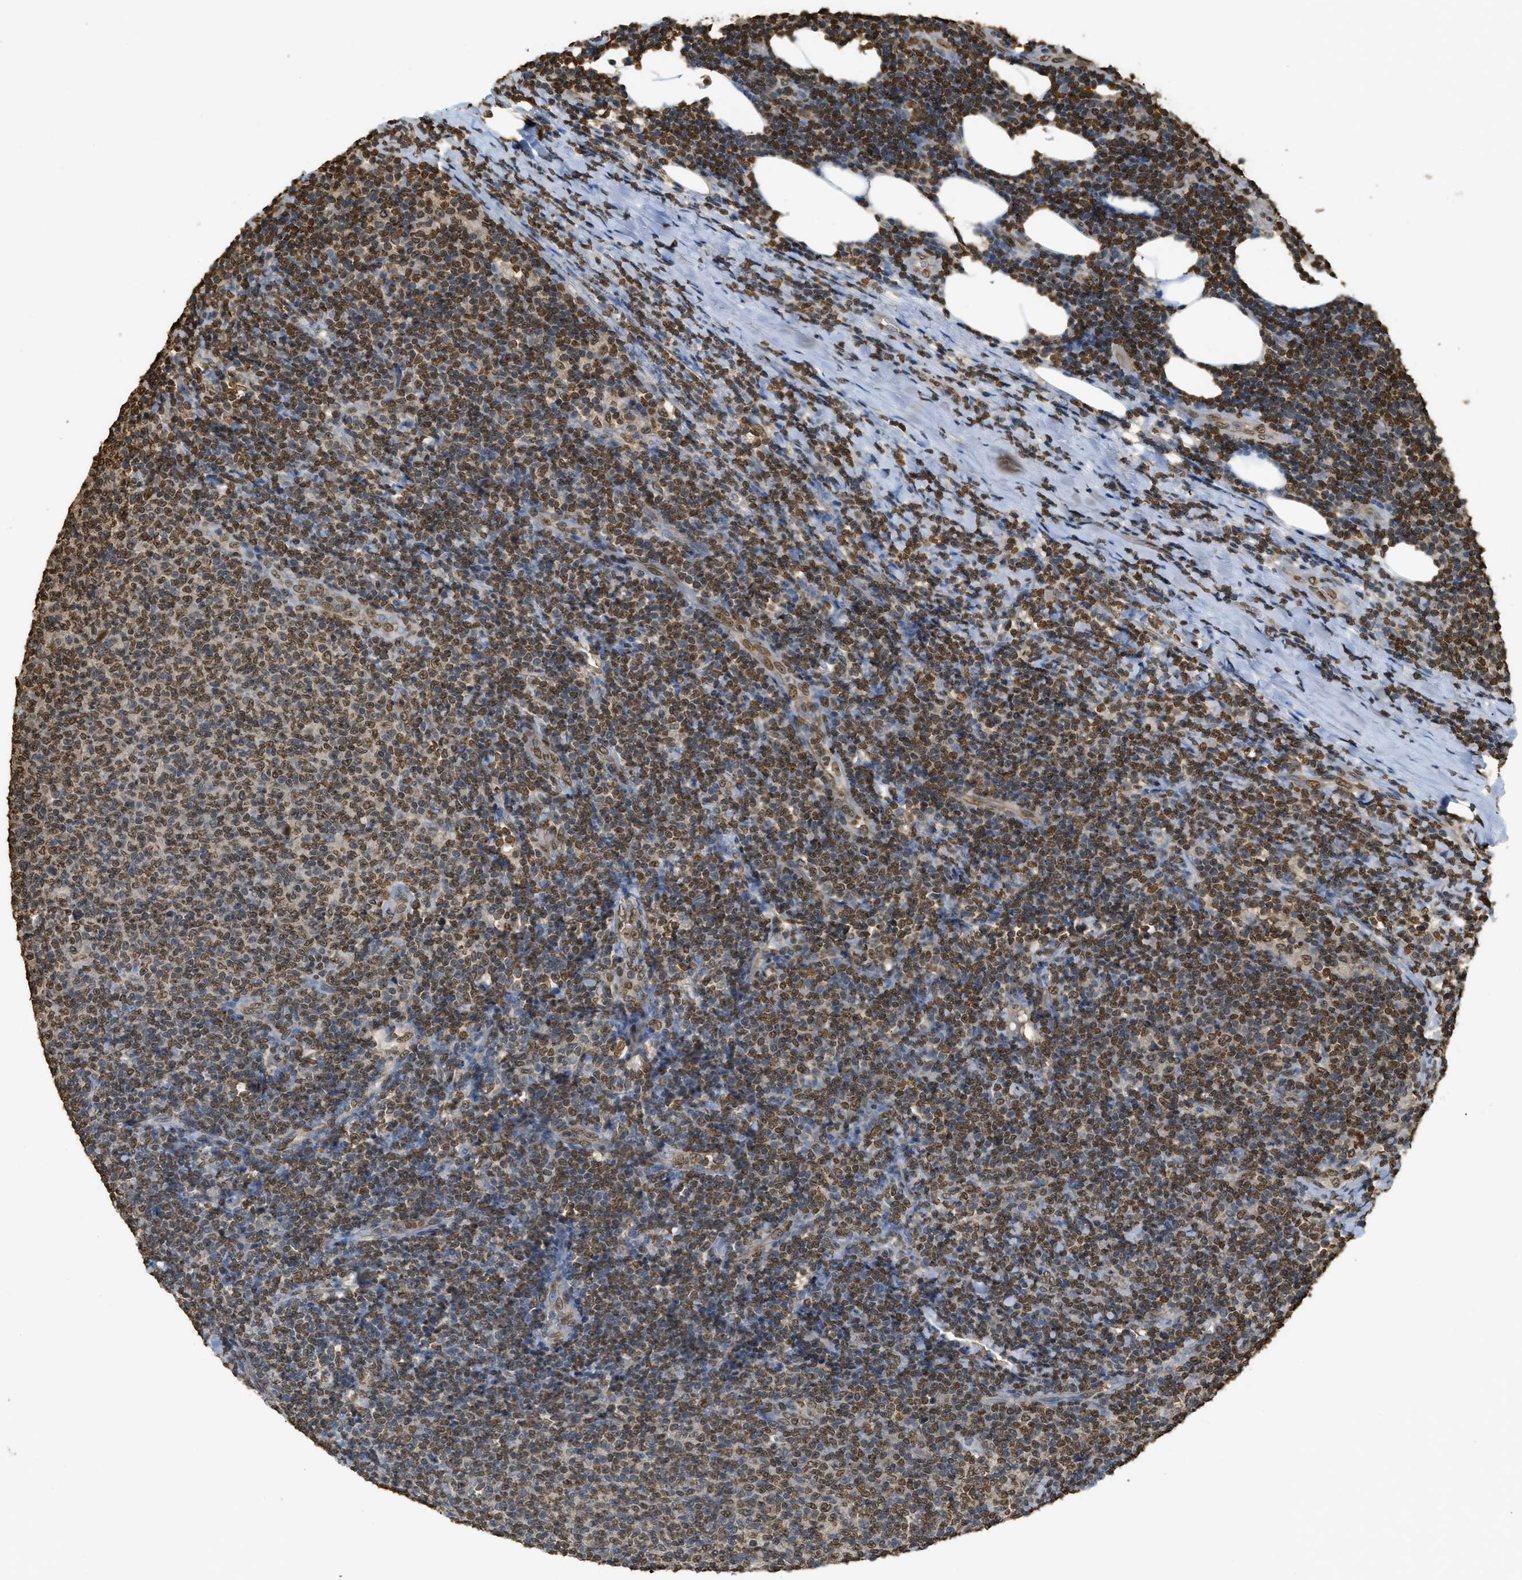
{"staining": {"intensity": "strong", "quantity": "25%-75%", "location": "nuclear"}, "tissue": "lymphoma", "cell_type": "Tumor cells", "image_type": "cancer", "snomed": [{"axis": "morphology", "description": "Malignant lymphoma, non-Hodgkin's type, Low grade"}, {"axis": "topography", "description": "Lymph node"}], "caption": "Malignant lymphoma, non-Hodgkin's type (low-grade) stained for a protein exhibits strong nuclear positivity in tumor cells.", "gene": "NR5A2", "patient": {"sex": "male", "age": 66}}